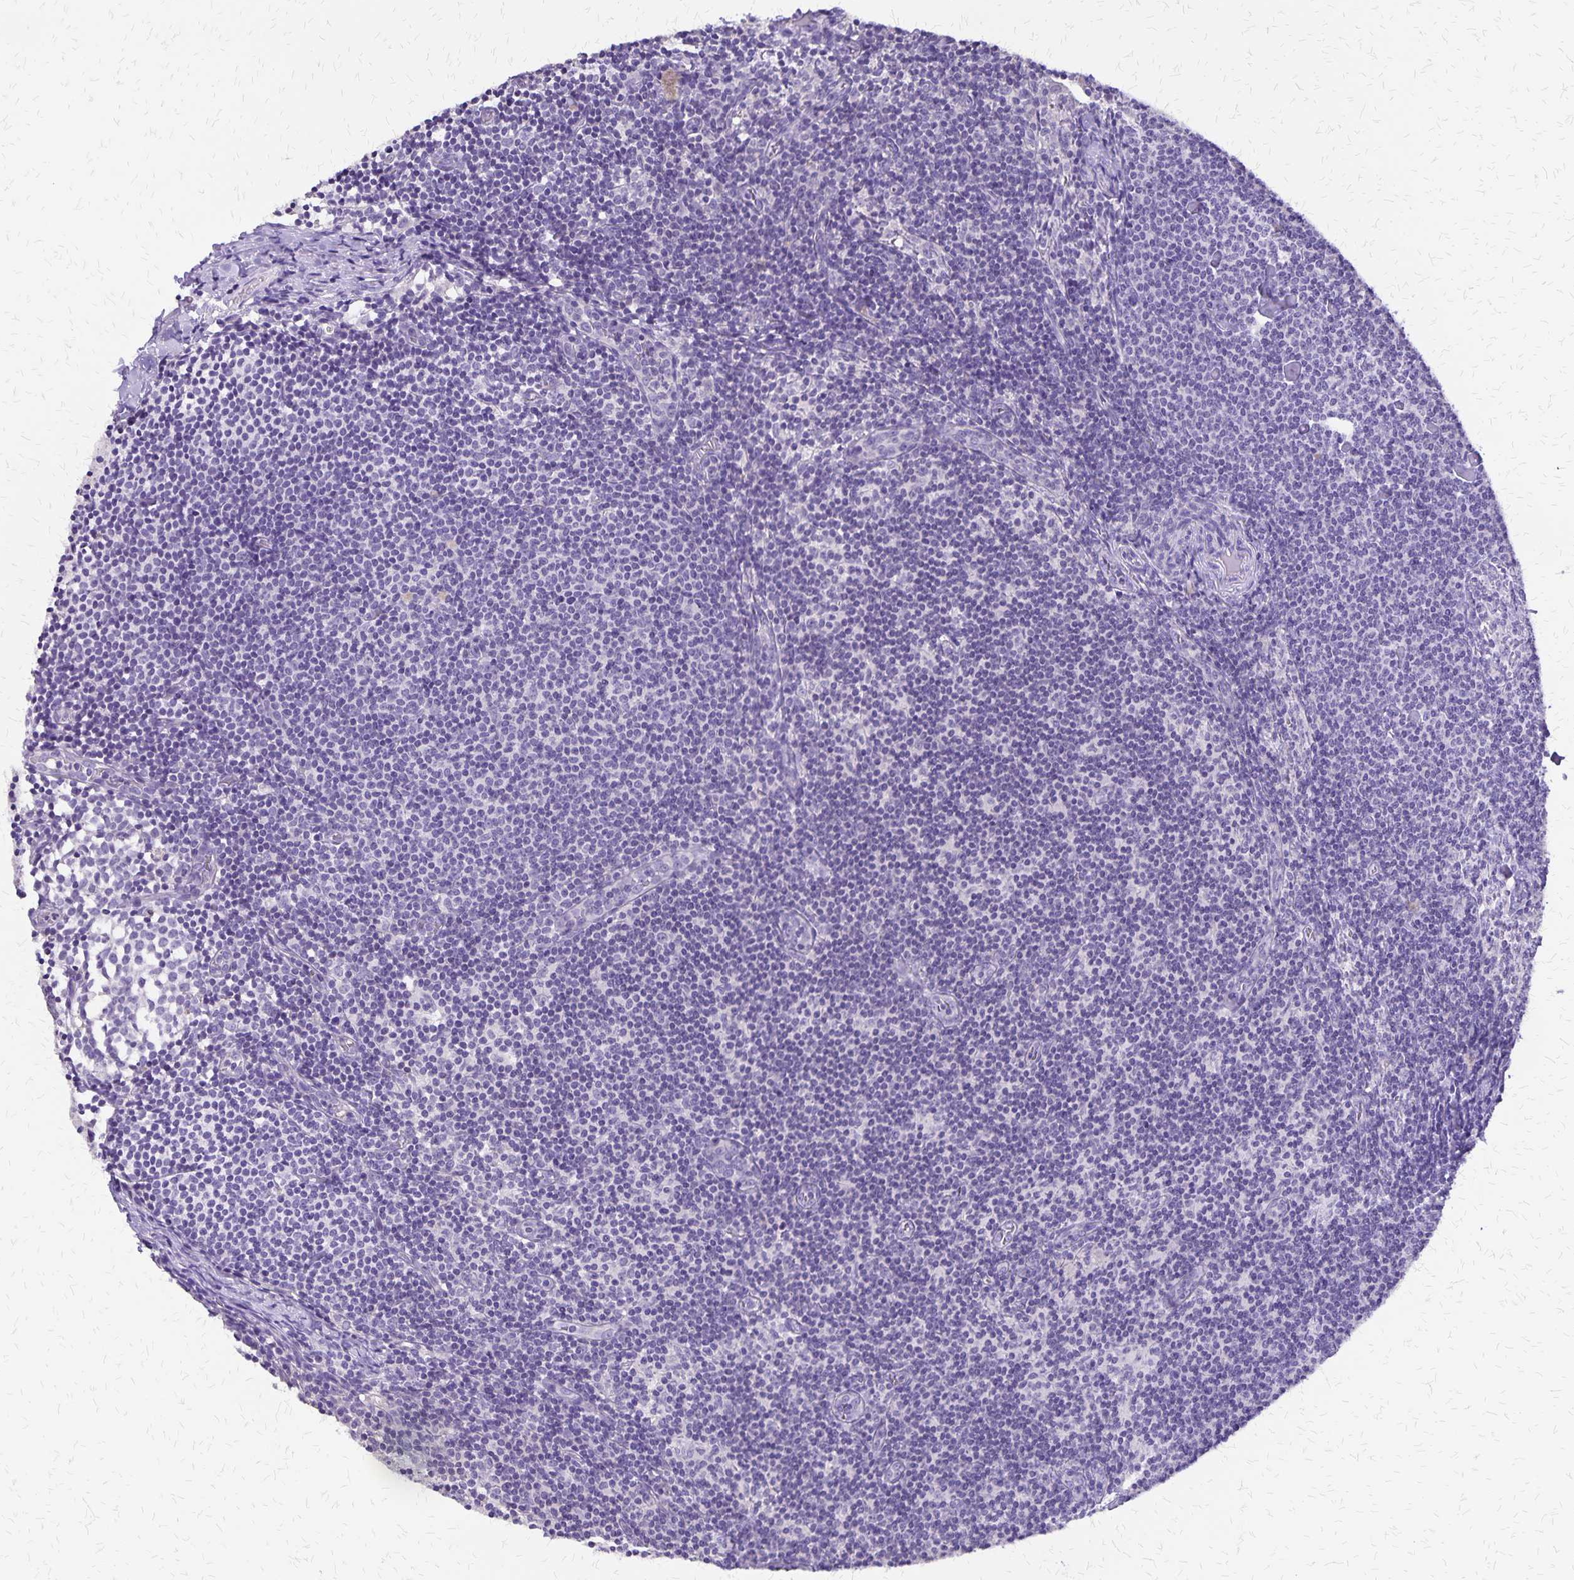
{"staining": {"intensity": "negative", "quantity": "none", "location": "none"}, "tissue": "lymph node", "cell_type": "Germinal center cells", "image_type": "normal", "snomed": [{"axis": "morphology", "description": "Normal tissue, NOS"}, {"axis": "topography", "description": "Lymph node"}], "caption": "Human lymph node stained for a protein using immunohistochemistry displays no positivity in germinal center cells.", "gene": "SI", "patient": {"sex": "female", "age": 41}}